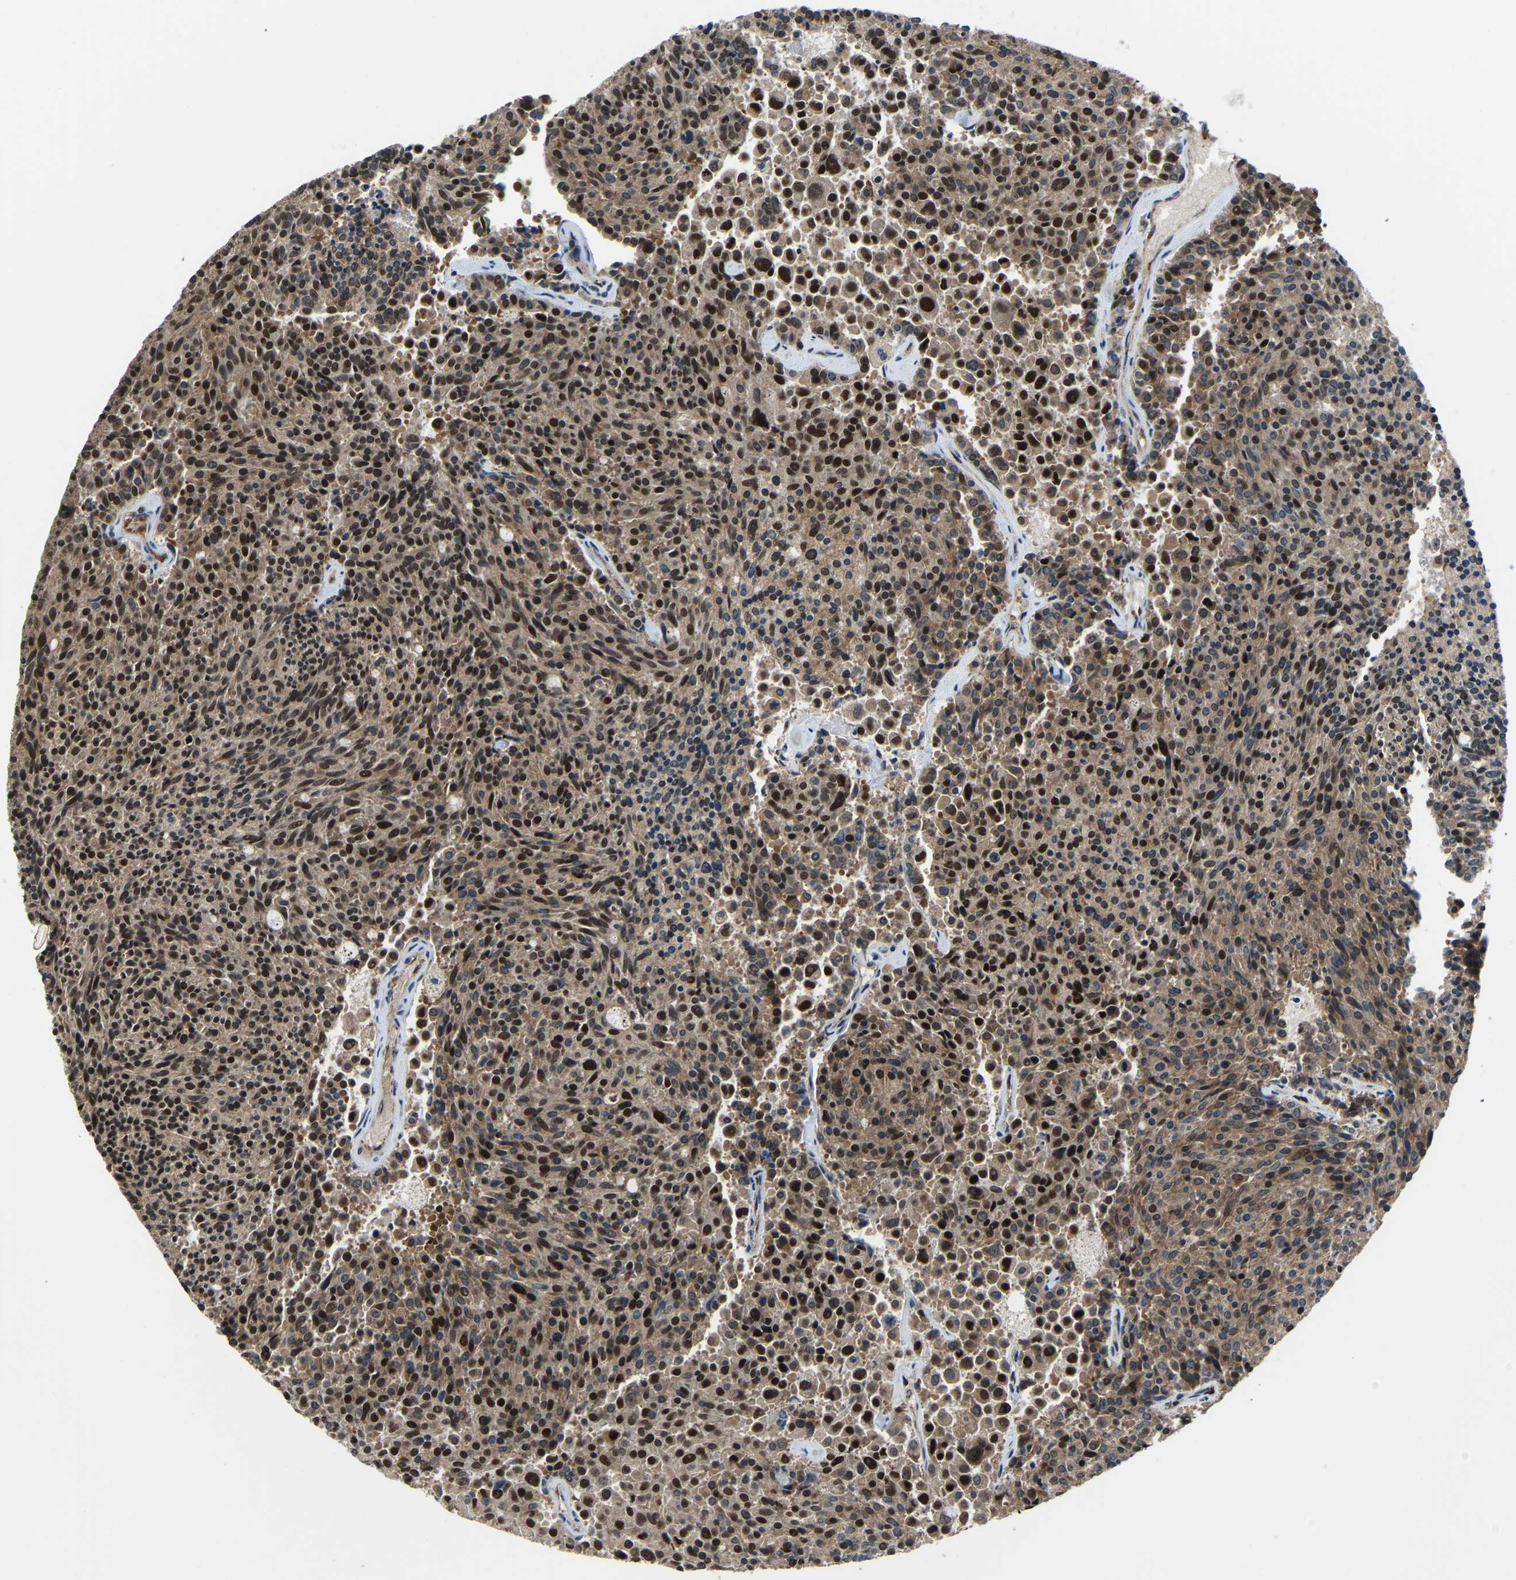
{"staining": {"intensity": "strong", "quantity": ">75%", "location": "cytoplasmic/membranous,nuclear"}, "tissue": "carcinoid", "cell_type": "Tumor cells", "image_type": "cancer", "snomed": [{"axis": "morphology", "description": "Carcinoid, malignant, NOS"}, {"axis": "topography", "description": "Pancreas"}], "caption": "Protein analysis of carcinoid tissue reveals strong cytoplasmic/membranous and nuclear positivity in about >75% of tumor cells.", "gene": "DFFA", "patient": {"sex": "female", "age": 54}}